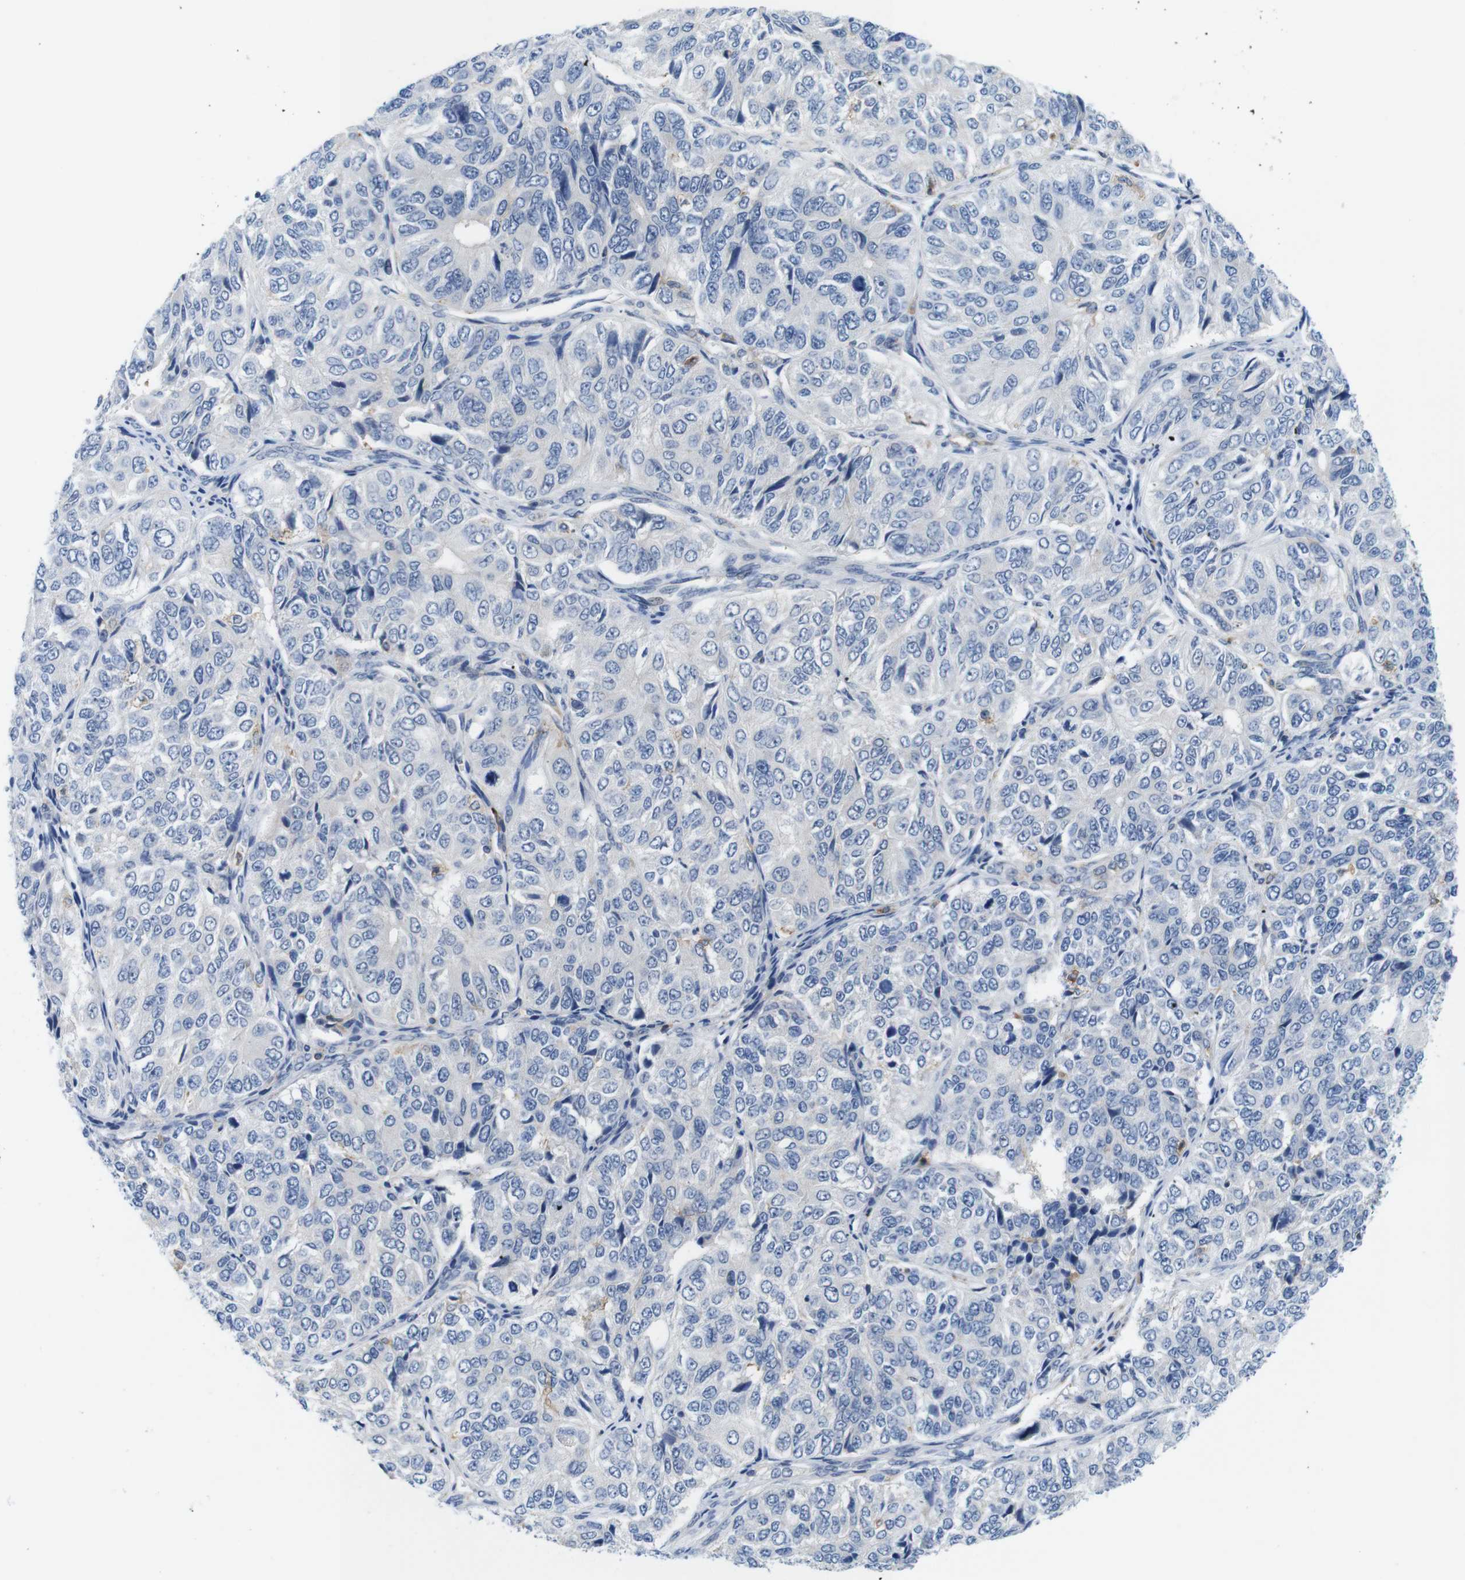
{"staining": {"intensity": "negative", "quantity": "none", "location": "none"}, "tissue": "ovarian cancer", "cell_type": "Tumor cells", "image_type": "cancer", "snomed": [{"axis": "morphology", "description": "Carcinoma, endometroid"}, {"axis": "topography", "description": "Ovary"}], "caption": "This is an IHC micrograph of human ovarian endometroid carcinoma. There is no positivity in tumor cells.", "gene": "CD300C", "patient": {"sex": "female", "age": 51}}